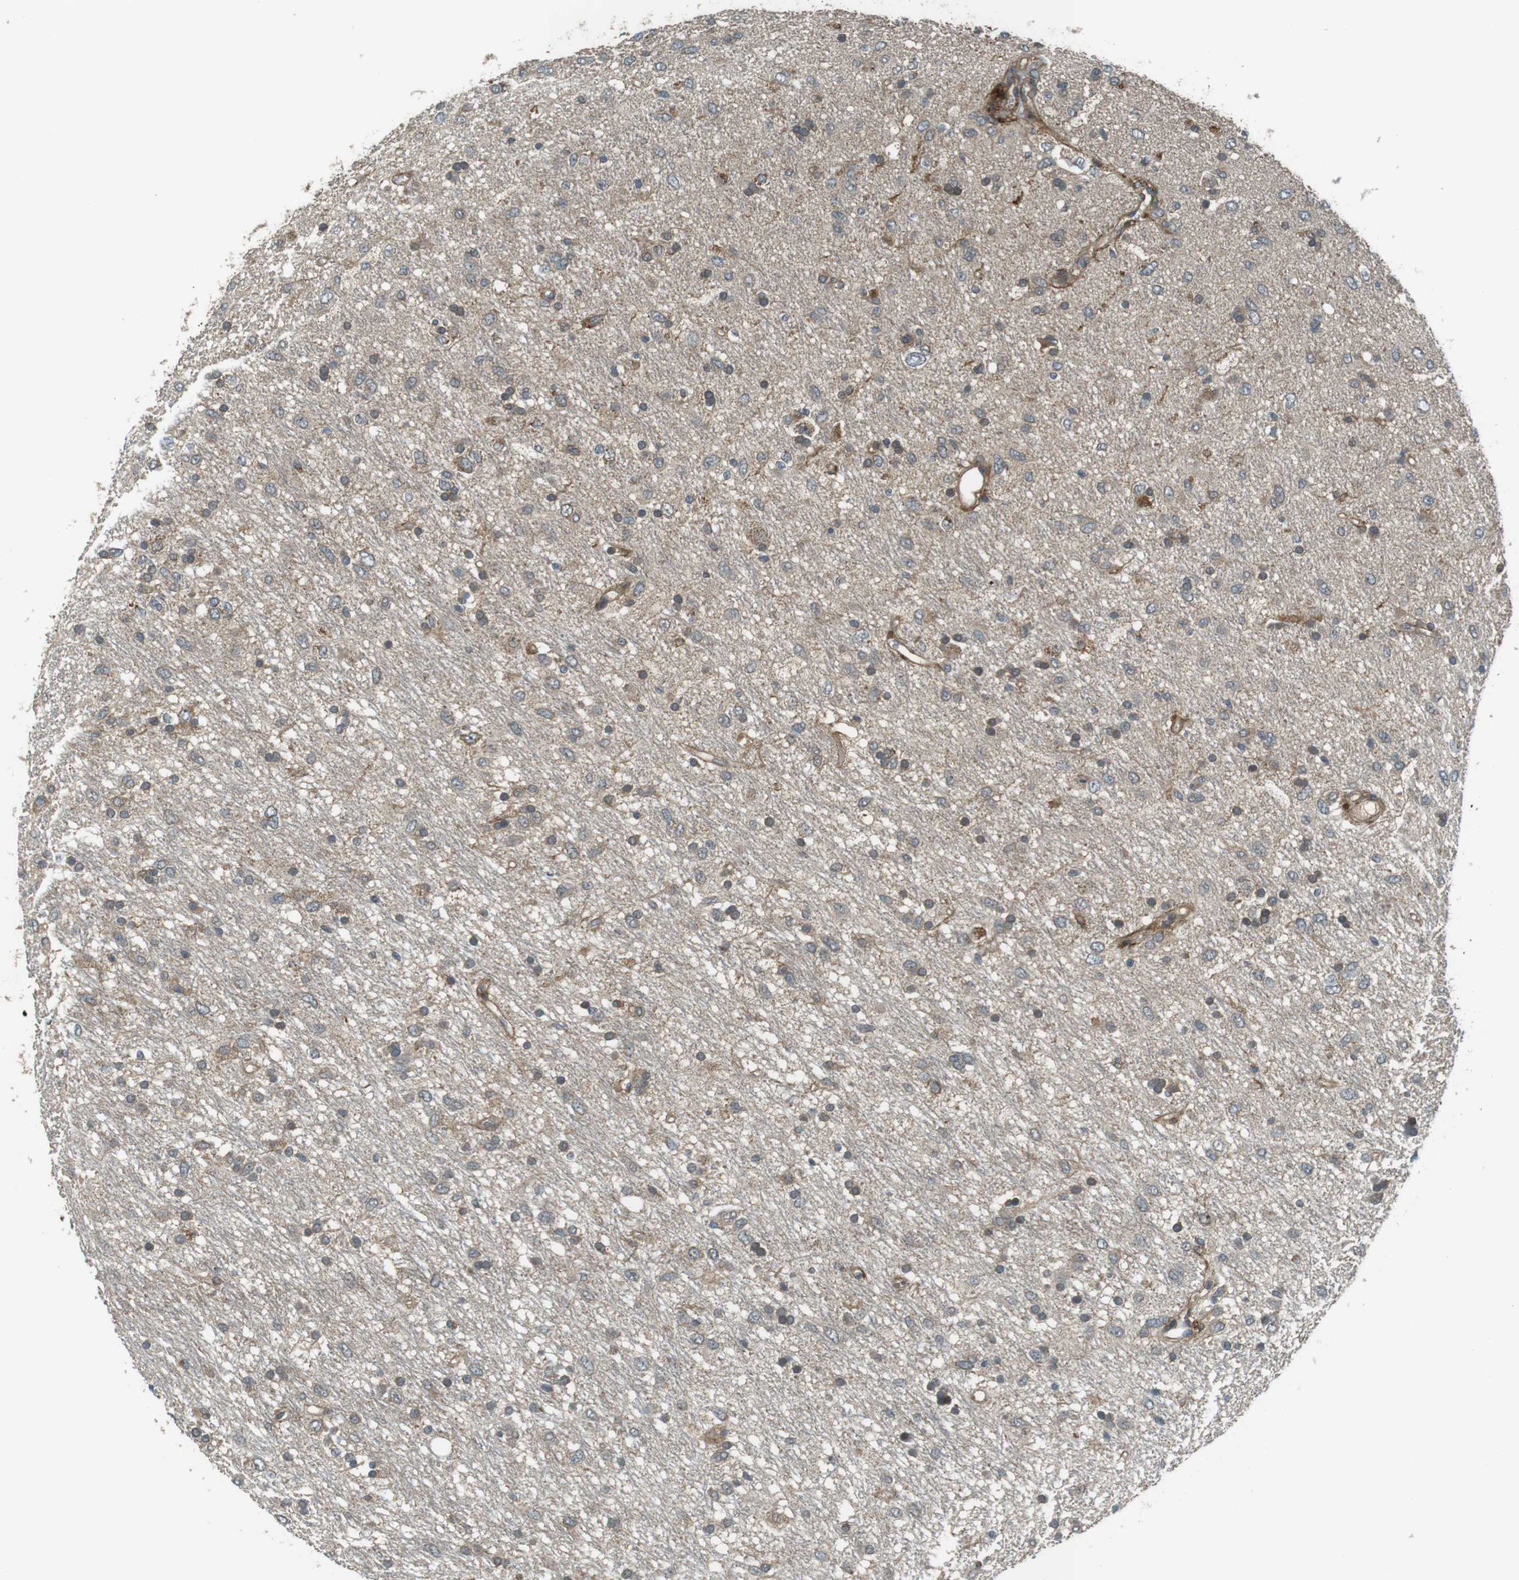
{"staining": {"intensity": "moderate", "quantity": "<25%", "location": "cytoplasmic/membranous"}, "tissue": "glioma", "cell_type": "Tumor cells", "image_type": "cancer", "snomed": [{"axis": "morphology", "description": "Glioma, malignant, Low grade"}, {"axis": "topography", "description": "Brain"}], "caption": "An IHC micrograph of tumor tissue is shown. Protein staining in brown shows moderate cytoplasmic/membranous positivity in glioma within tumor cells.", "gene": "IFFO2", "patient": {"sex": "male", "age": 77}}